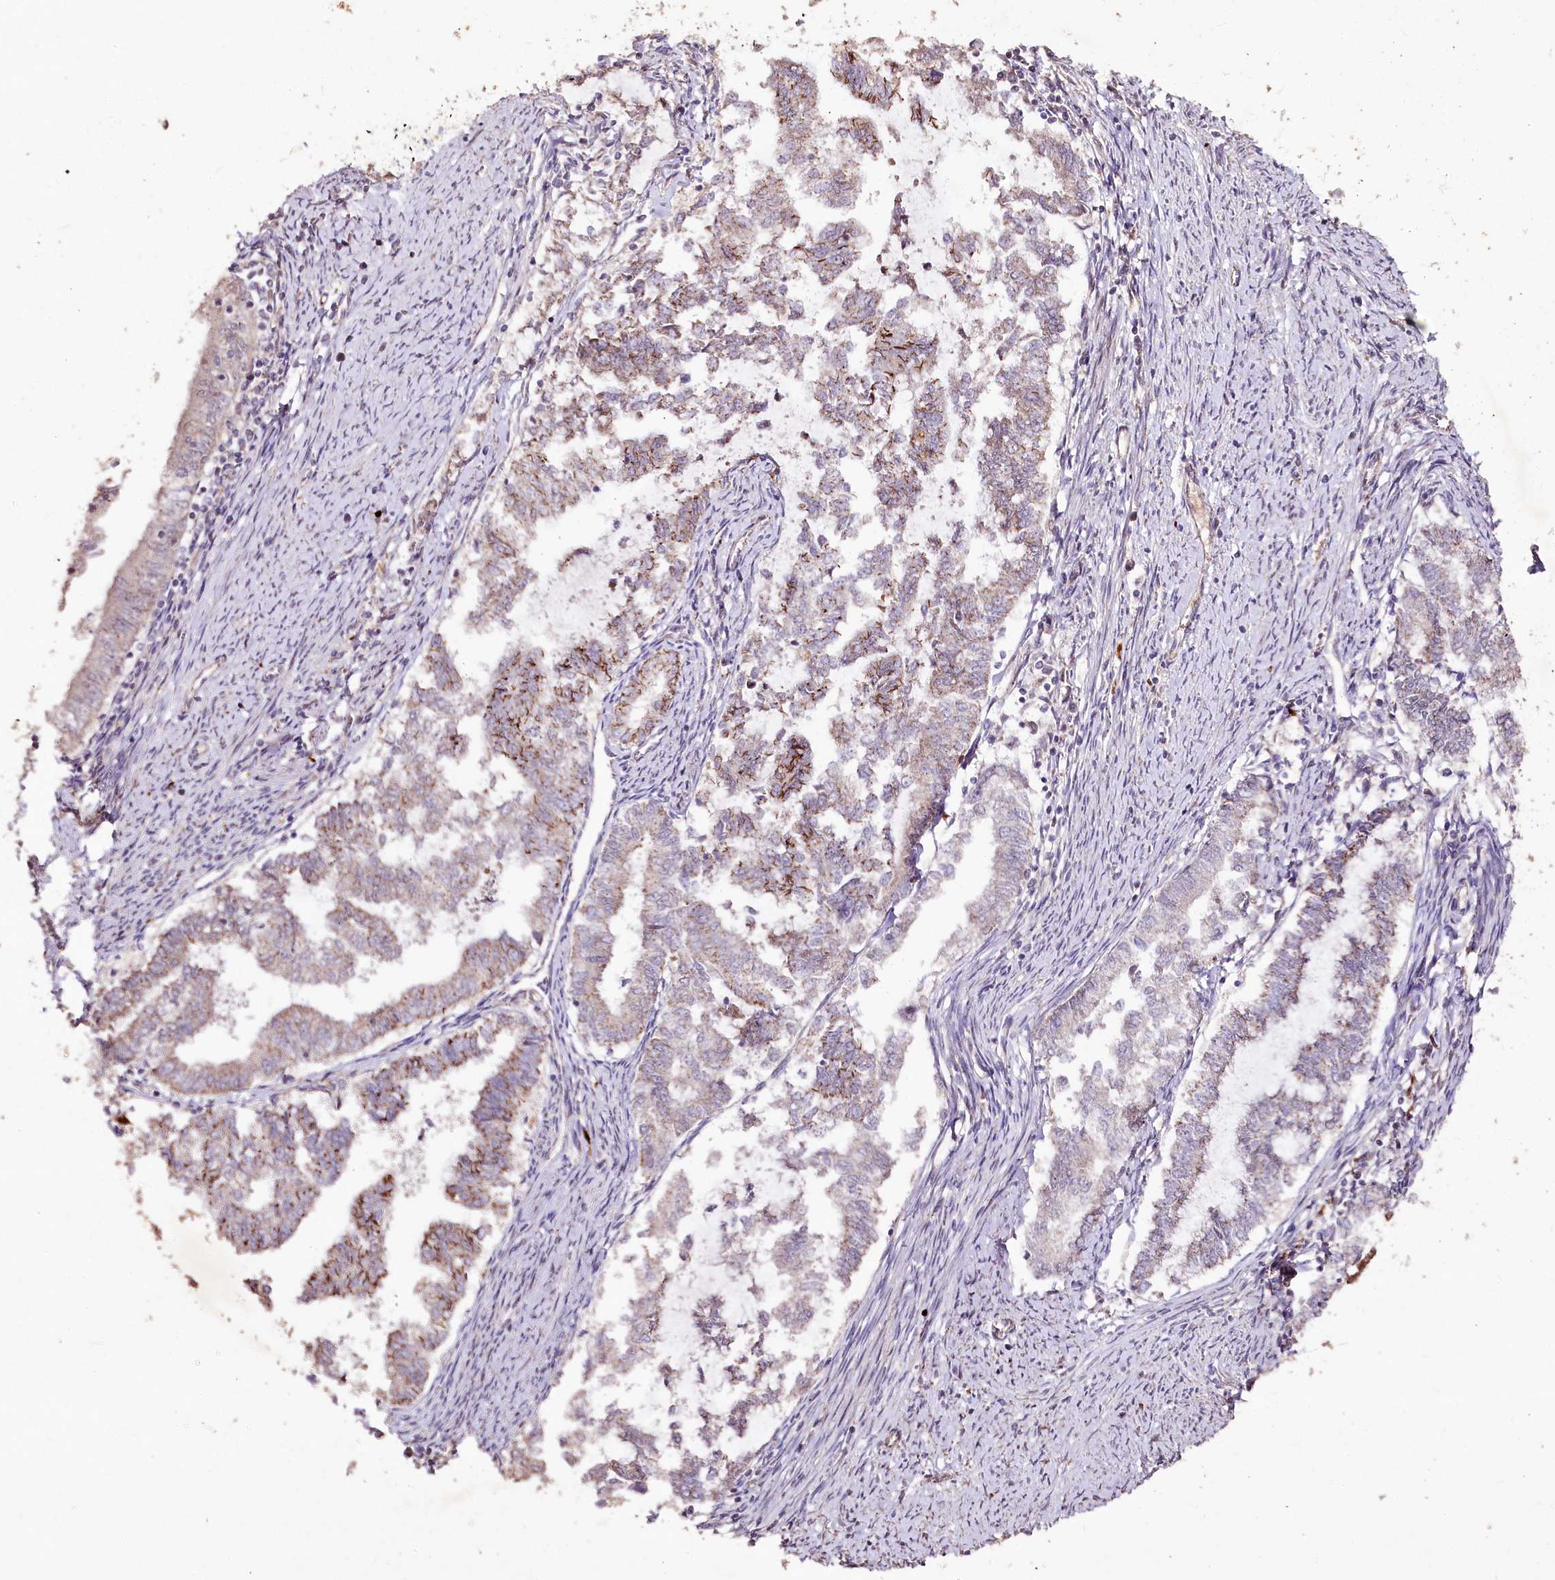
{"staining": {"intensity": "weak", "quantity": ">75%", "location": "cytoplasmic/membranous"}, "tissue": "endometrial cancer", "cell_type": "Tumor cells", "image_type": "cancer", "snomed": [{"axis": "morphology", "description": "Adenocarcinoma, NOS"}, {"axis": "topography", "description": "Endometrium"}], "caption": "The micrograph reveals staining of adenocarcinoma (endometrial), revealing weak cytoplasmic/membranous protein positivity (brown color) within tumor cells. (Stains: DAB in brown, nuclei in blue, Microscopy: brightfield microscopy at high magnification).", "gene": "CARD19", "patient": {"sex": "female", "age": 79}}